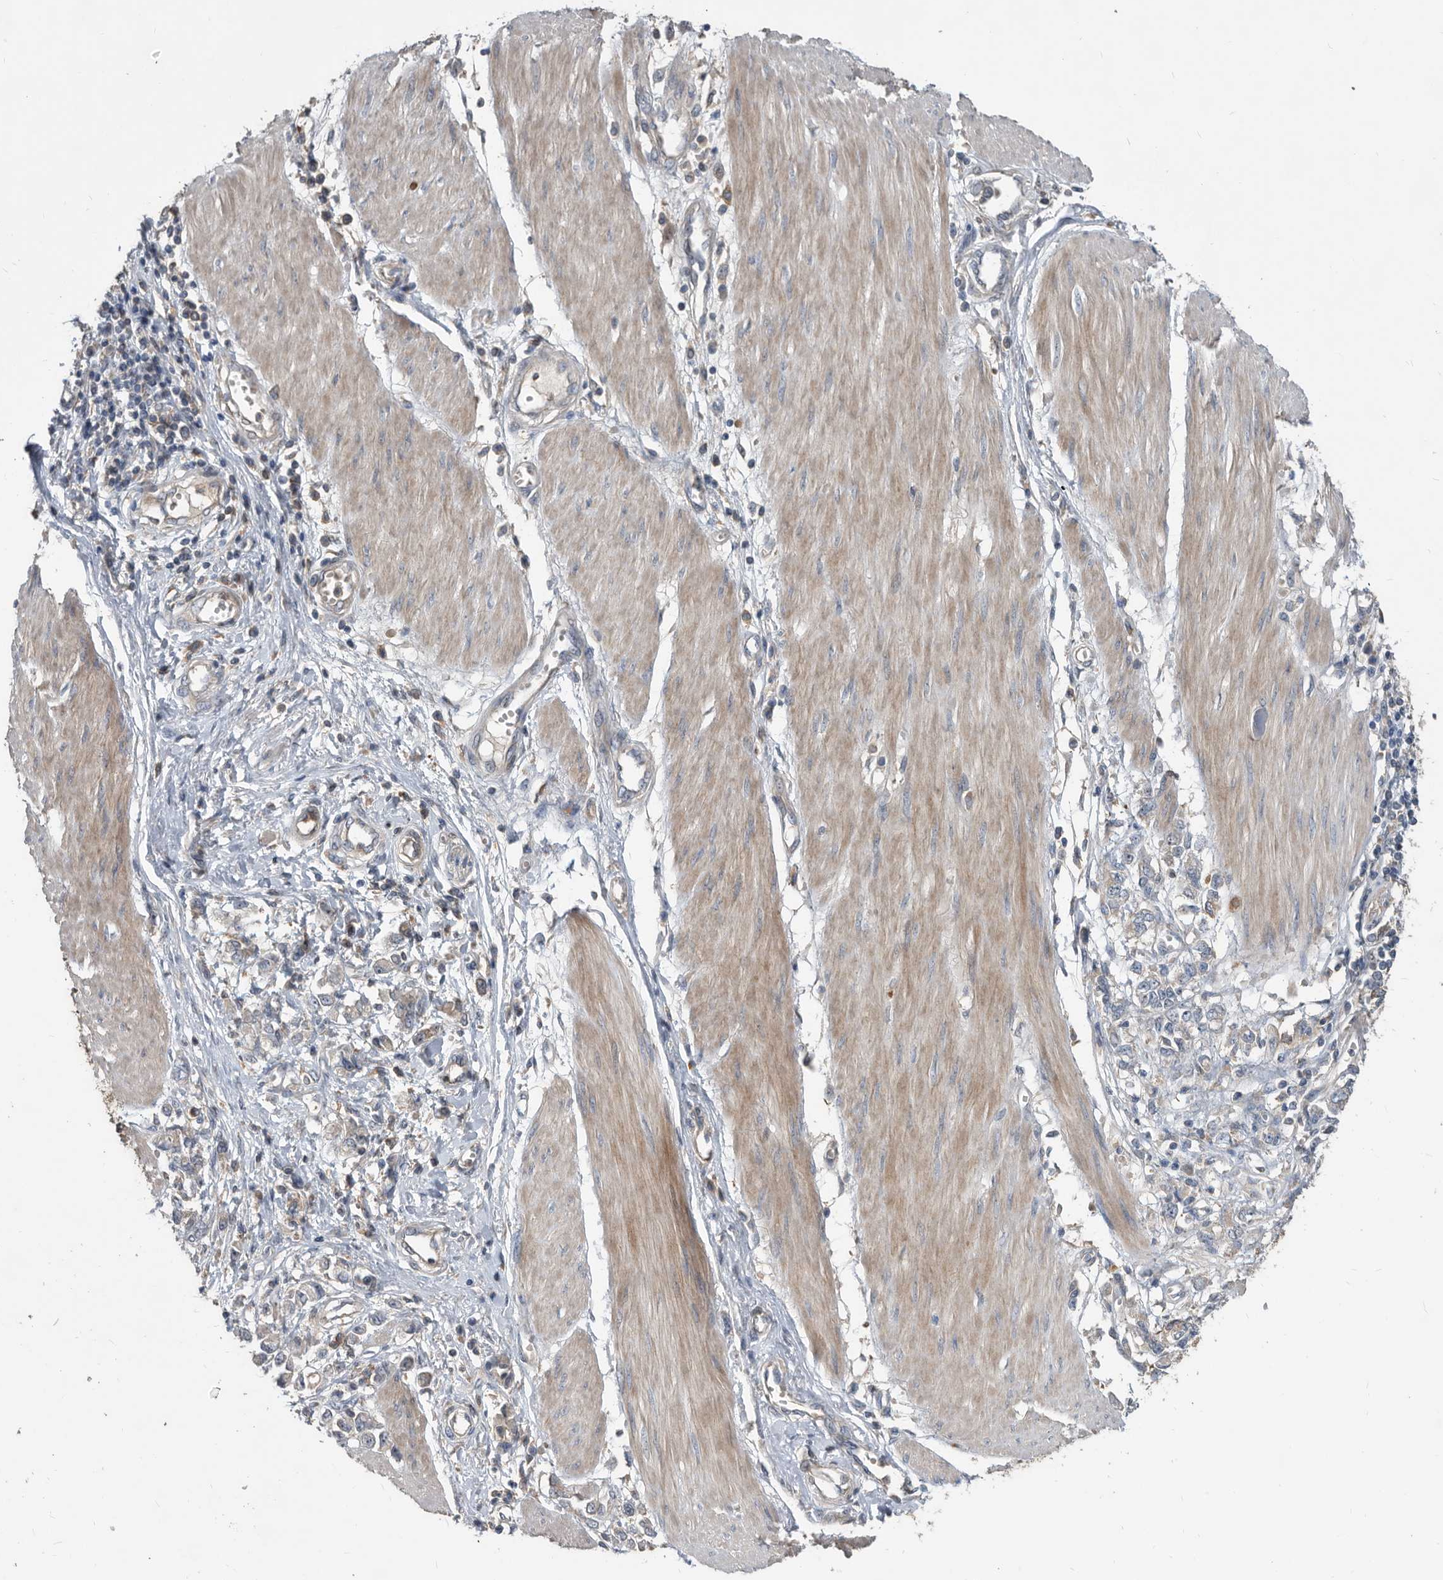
{"staining": {"intensity": "negative", "quantity": "none", "location": "none"}, "tissue": "stomach cancer", "cell_type": "Tumor cells", "image_type": "cancer", "snomed": [{"axis": "morphology", "description": "Adenocarcinoma, NOS"}, {"axis": "topography", "description": "Stomach"}], "caption": "There is no significant positivity in tumor cells of stomach cancer.", "gene": "APEH", "patient": {"sex": "female", "age": 76}}